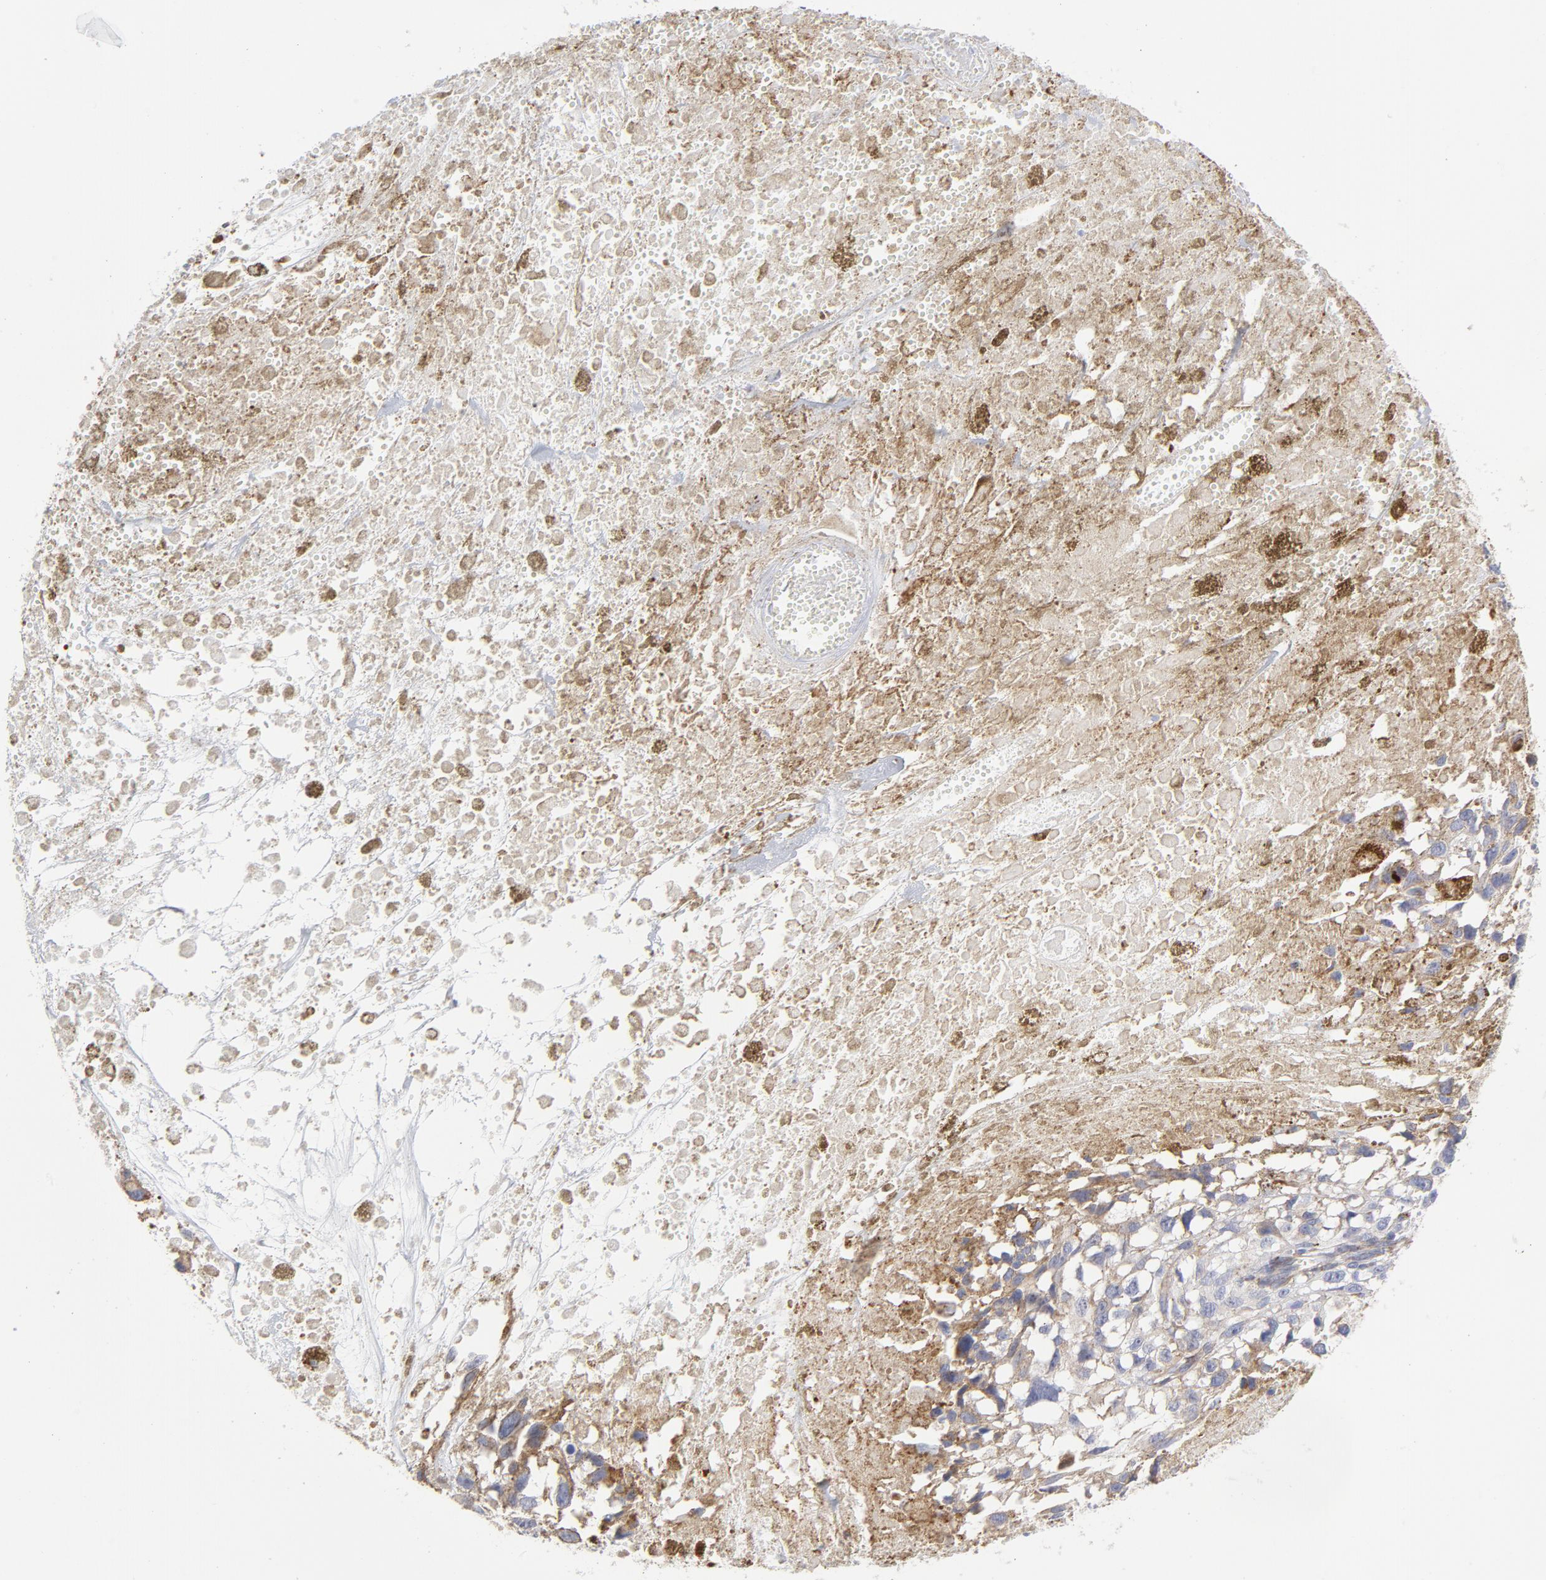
{"staining": {"intensity": "negative", "quantity": "none", "location": "none"}, "tissue": "melanoma", "cell_type": "Tumor cells", "image_type": "cancer", "snomed": [{"axis": "morphology", "description": "Malignant melanoma, Metastatic site"}, {"axis": "topography", "description": "Lymph node"}], "caption": "The histopathology image reveals no staining of tumor cells in melanoma.", "gene": "RAPGEF3", "patient": {"sex": "male", "age": 59}}